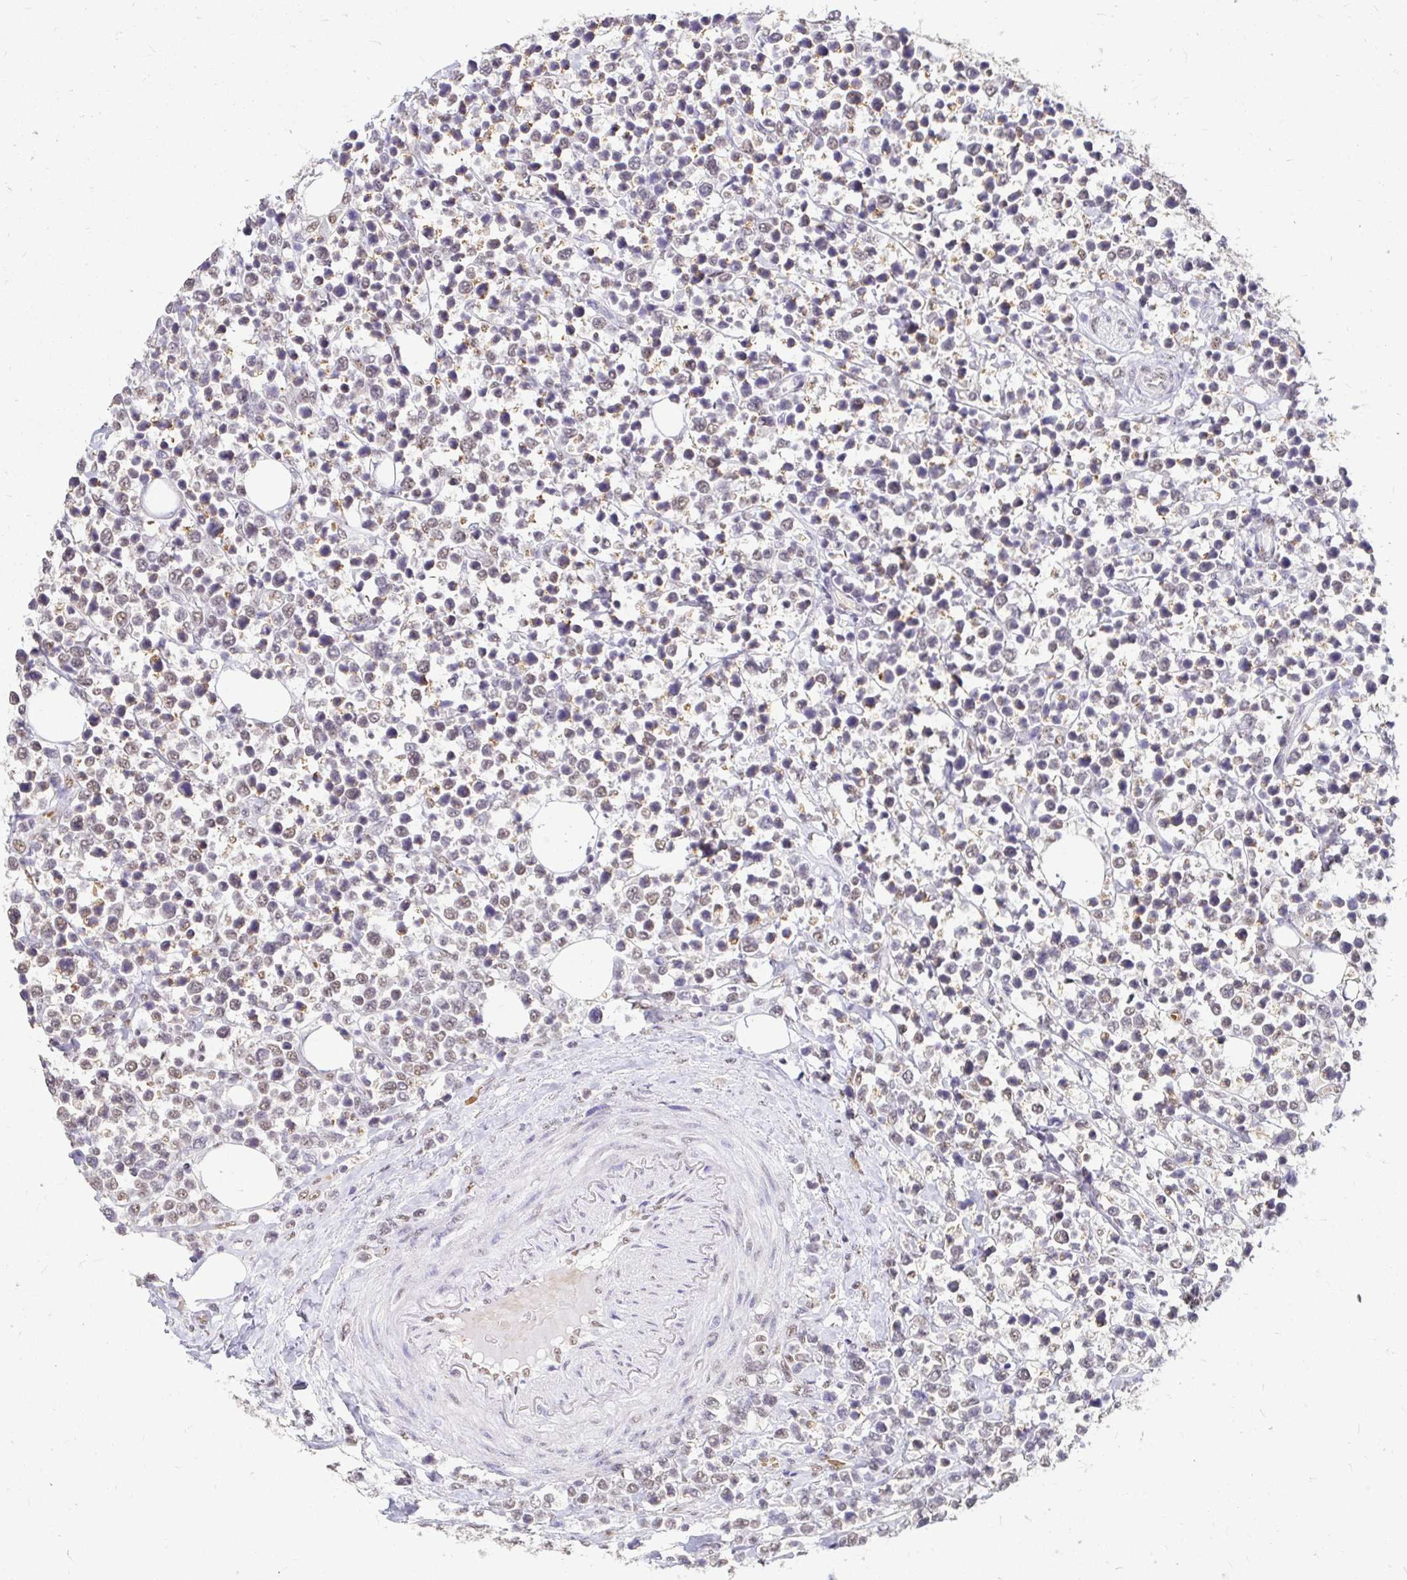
{"staining": {"intensity": "weak", "quantity": "25%-75%", "location": "nuclear"}, "tissue": "lymphoma", "cell_type": "Tumor cells", "image_type": "cancer", "snomed": [{"axis": "morphology", "description": "Malignant lymphoma, non-Hodgkin's type, Low grade"}, {"axis": "topography", "description": "Lymph node"}], "caption": "This is a histology image of IHC staining of lymphoma, which shows weak positivity in the nuclear of tumor cells.", "gene": "RIMS4", "patient": {"sex": "male", "age": 60}}